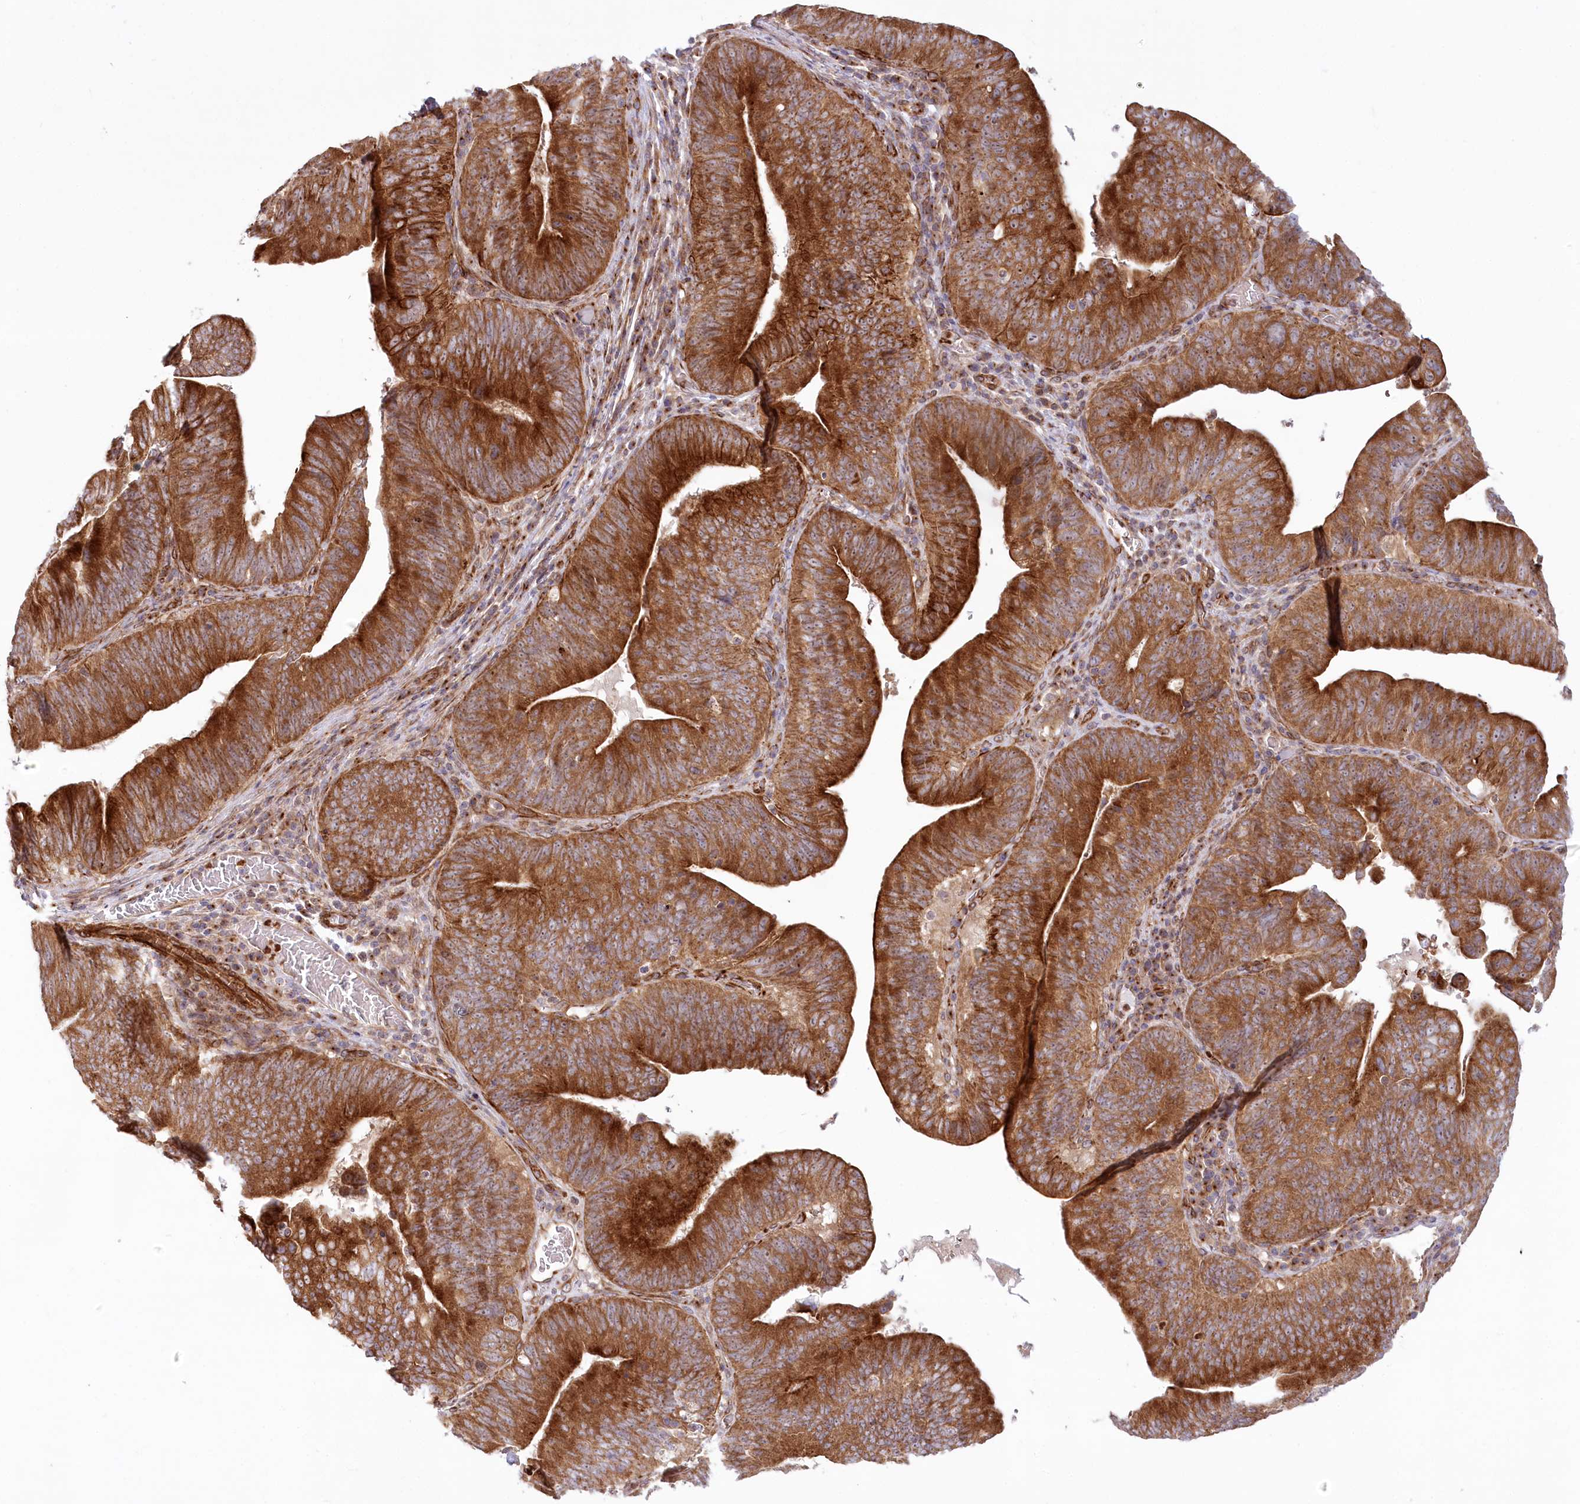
{"staining": {"intensity": "strong", "quantity": ">75%", "location": "cytoplasmic/membranous"}, "tissue": "pancreatic cancer", "cell_type": "Tumor cells", "image_type": "cancer", "snomed": [{"axis": "morphology", "description": "Adenocarcinoma, NOS"}, {"axis": "topography", "description": "Pancreas"}], "caption": "A photomicrograph of pancreatic cancer stained for a protein exhibits strong cytoplasmic/membranous brown staining in tumor cells. (DAB IHC with brightfield microscopy, high magnification).", "gene": "COMMD3", "patient": {"sex": "male", "age": 63}}